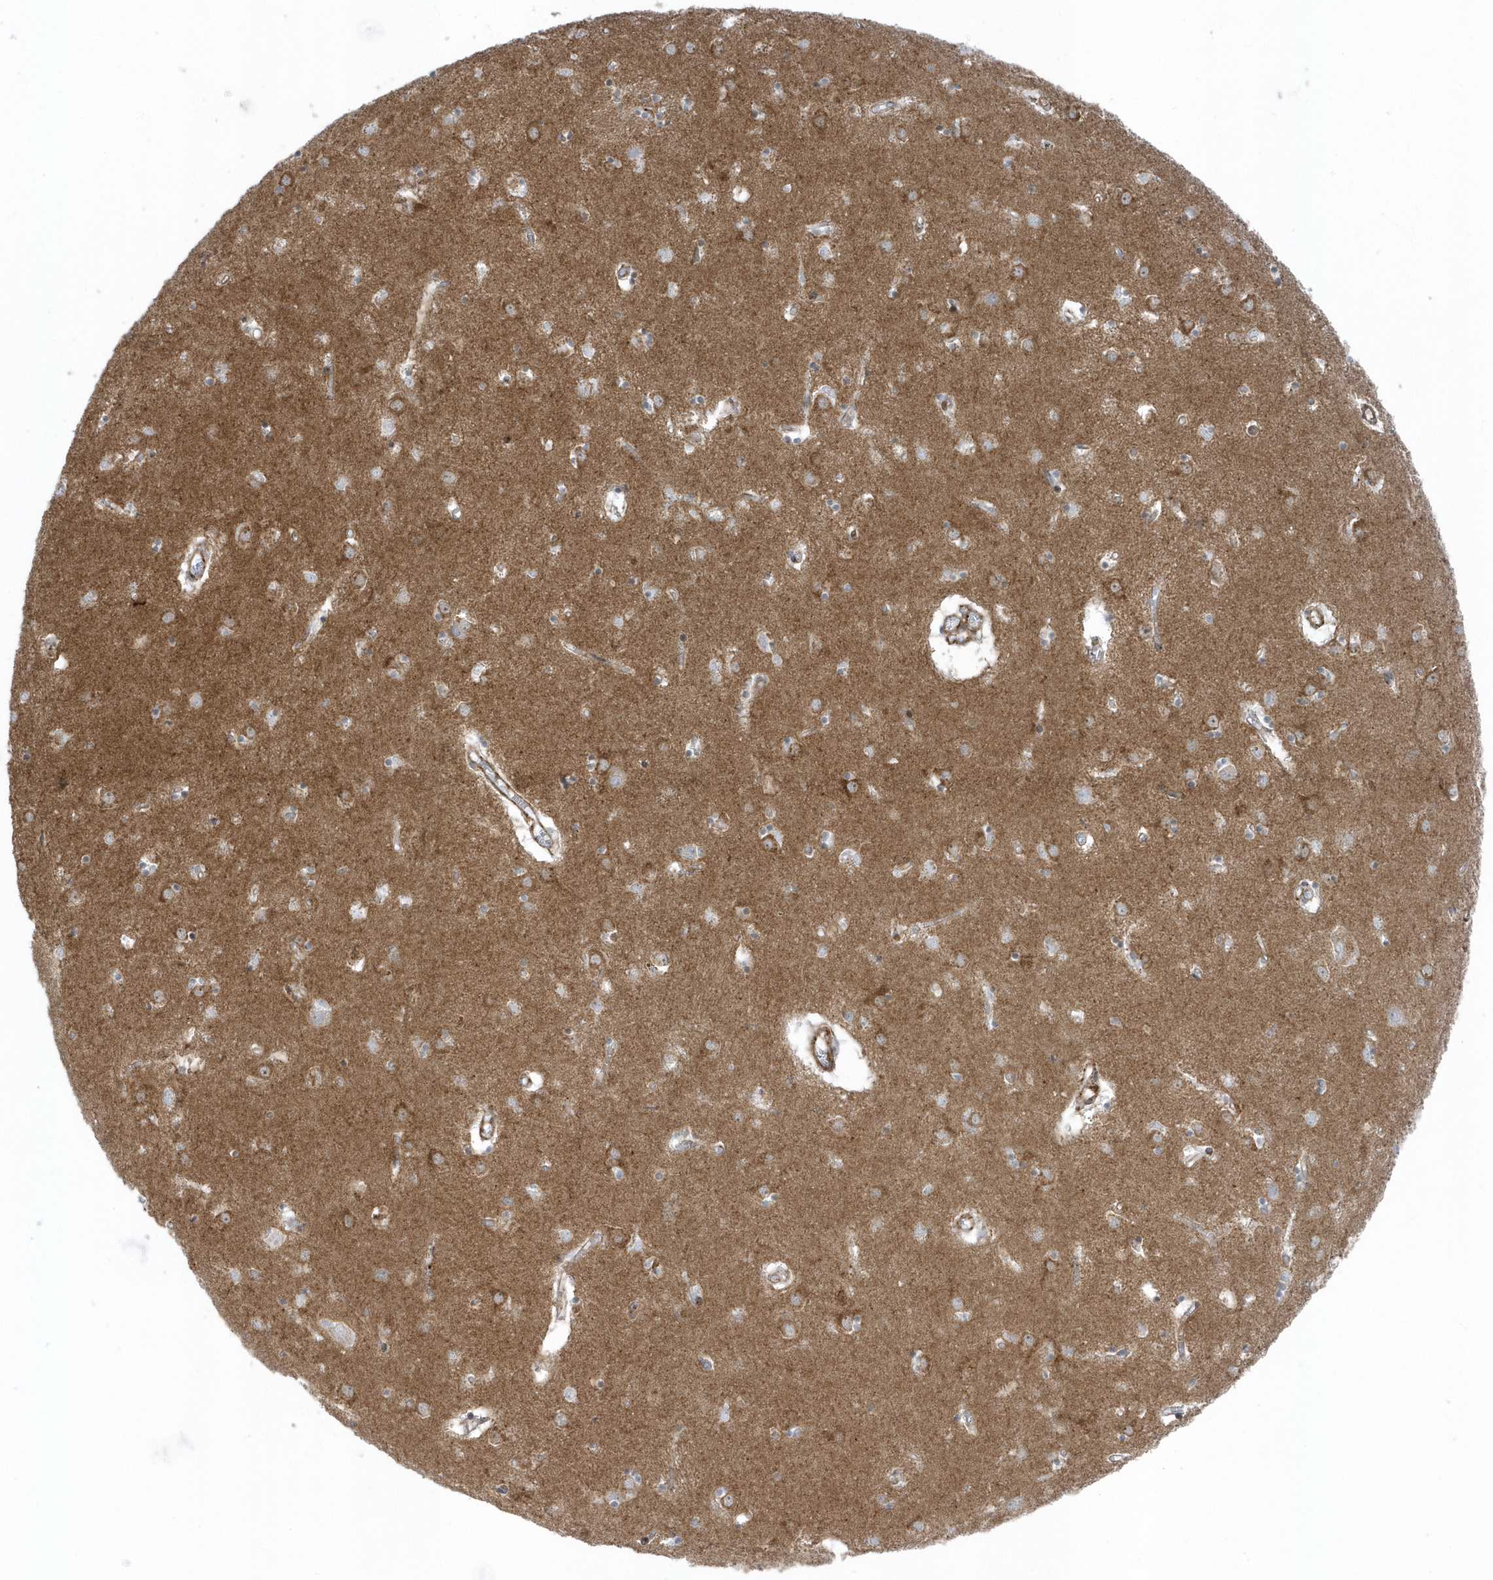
{"staining": {"intensity": "negative", "quantity": "none", "location": "none"}, "tissue": "caudate", "cell_type": "Glial cells", "image_type": "normal", "snomed": [{"axis": "morphology", "description": "Normal tissue, NOS"}, {"axis": "topography", "description": "Lateral ventricle wall"}], "caption": "DAB immunohistochemical staining of benign human caudate displays no significant expression in glial cells.", "gene": "CACNB2", "patient": {"sex": "male", "age": 70}}